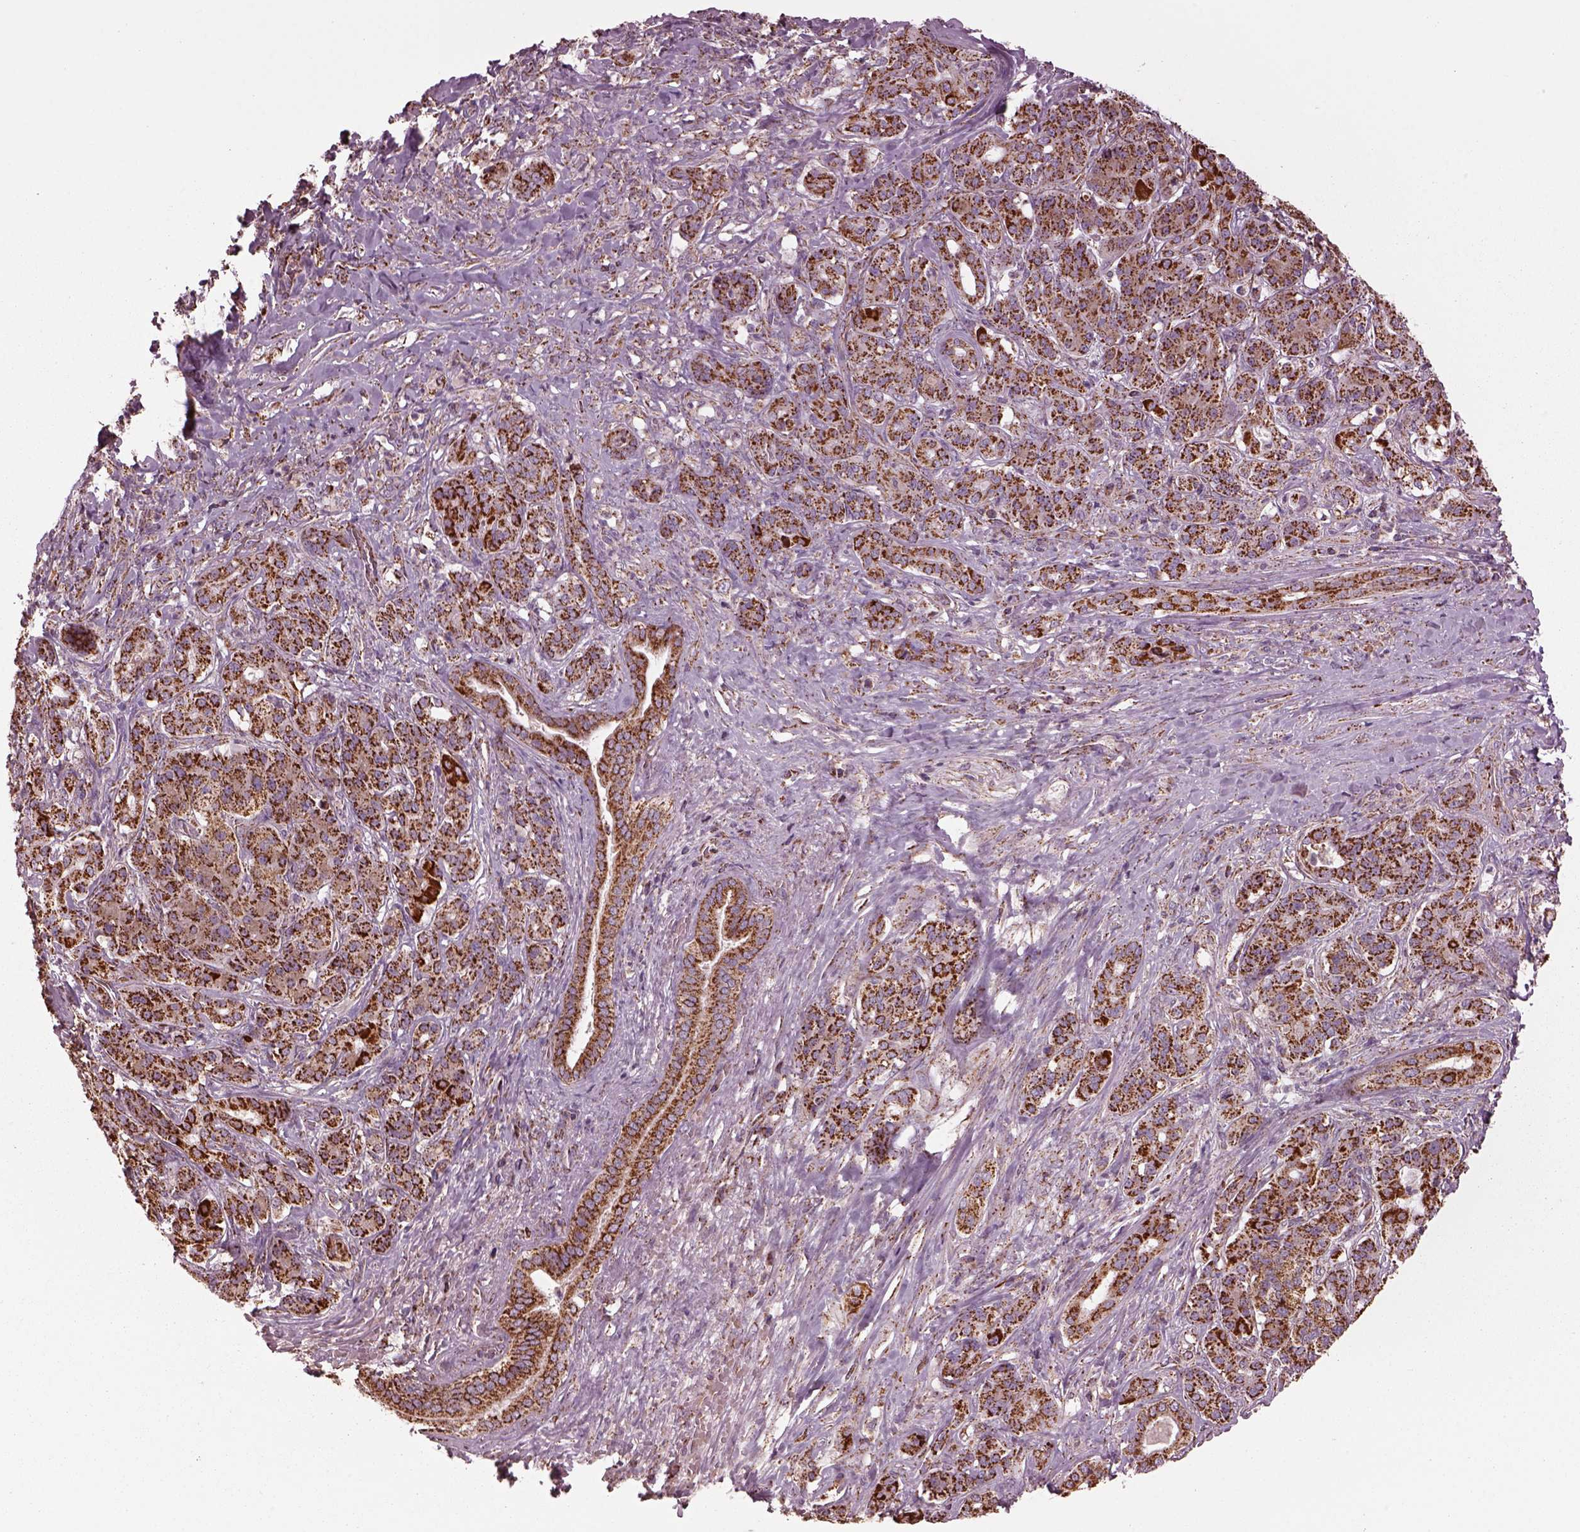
{"staining": {"intensity": "strong", "quantity": "<25%", "location": "cytoplasmic/membranous"}, "tissue": "pancreatic cancer", "cell_type": "Tumor cells", "image_type": "cancer", "snomed": [{"axis": "morphology", "description": "Normal tissue, NOS"}, {"axis": "morphology", "description": "Inflammation, NOS"}, {"axis": "morphology", "description": "Adenocarcinoma, NOS"}, {"axis": "topography", "description": "Pancreas"}], "caption": "Protein staining demonstrates strong cytoplasmic/membranous staining in approximately <25% of tumor cells in pancreatic cancer. (IHC, brightfield microscopy, high magnification).", "gene": "TMEM254", "patient": {"sex": "male", "age": 57}}